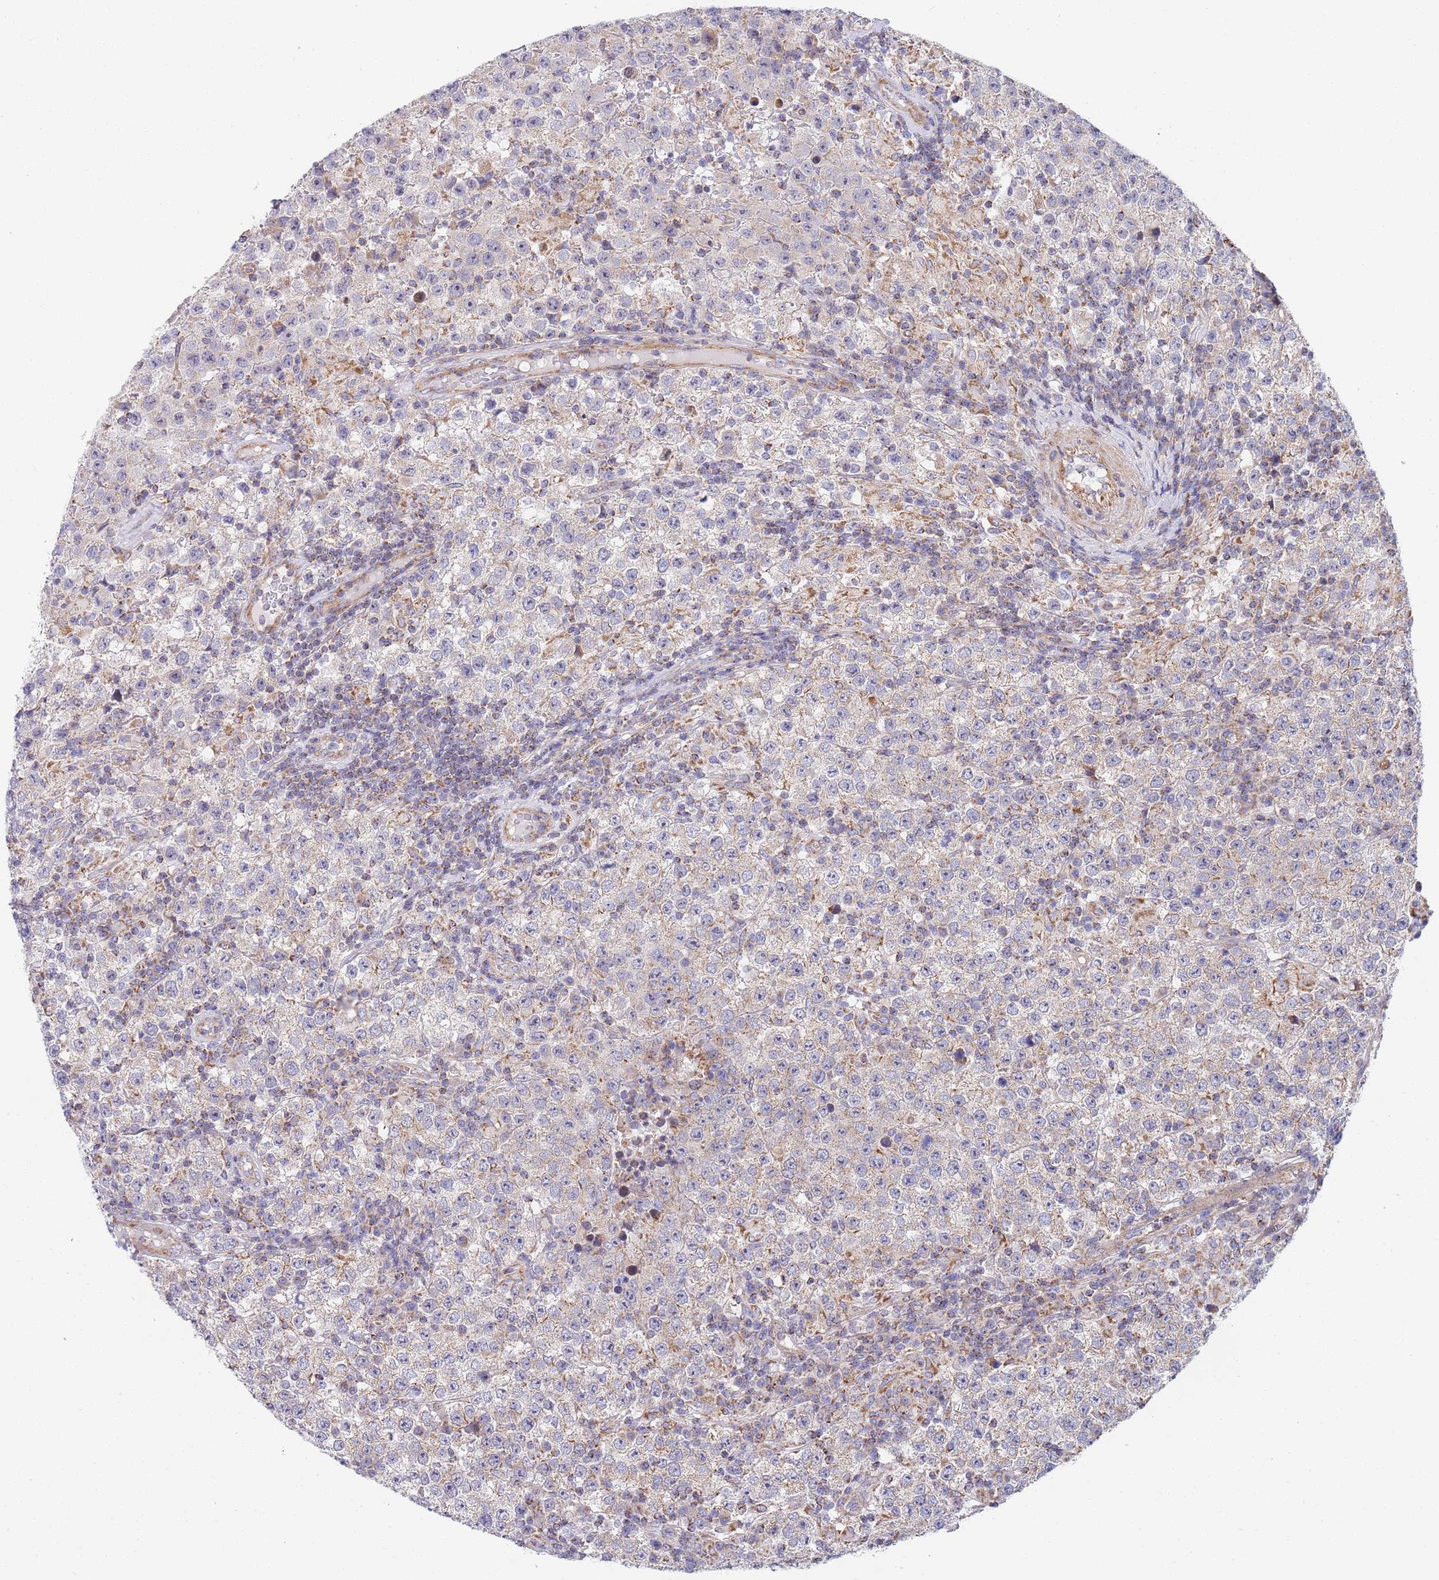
{"staining": {"intensity": "weak", "quantity": "<25%", "location": "cytoplasmic/membranous"}, "tissue": "testis cancer", "cell_type": "Tumor cells", "image_type": "cancer", "snomed": [{"axis": "morphology", "description": "Seminoma, NOS"}, {"axis": "morphology", "description": "Carcinoma, Embryonal, NOS"}, {"axis": "topography", "description": "Testis"}], "caption": "IHC of human testis cancer (embryonal carcinoma) displays no expression in tumor cells.", "gene": "PWWP3A", "patient": {"sex": "male", "age": 41}}